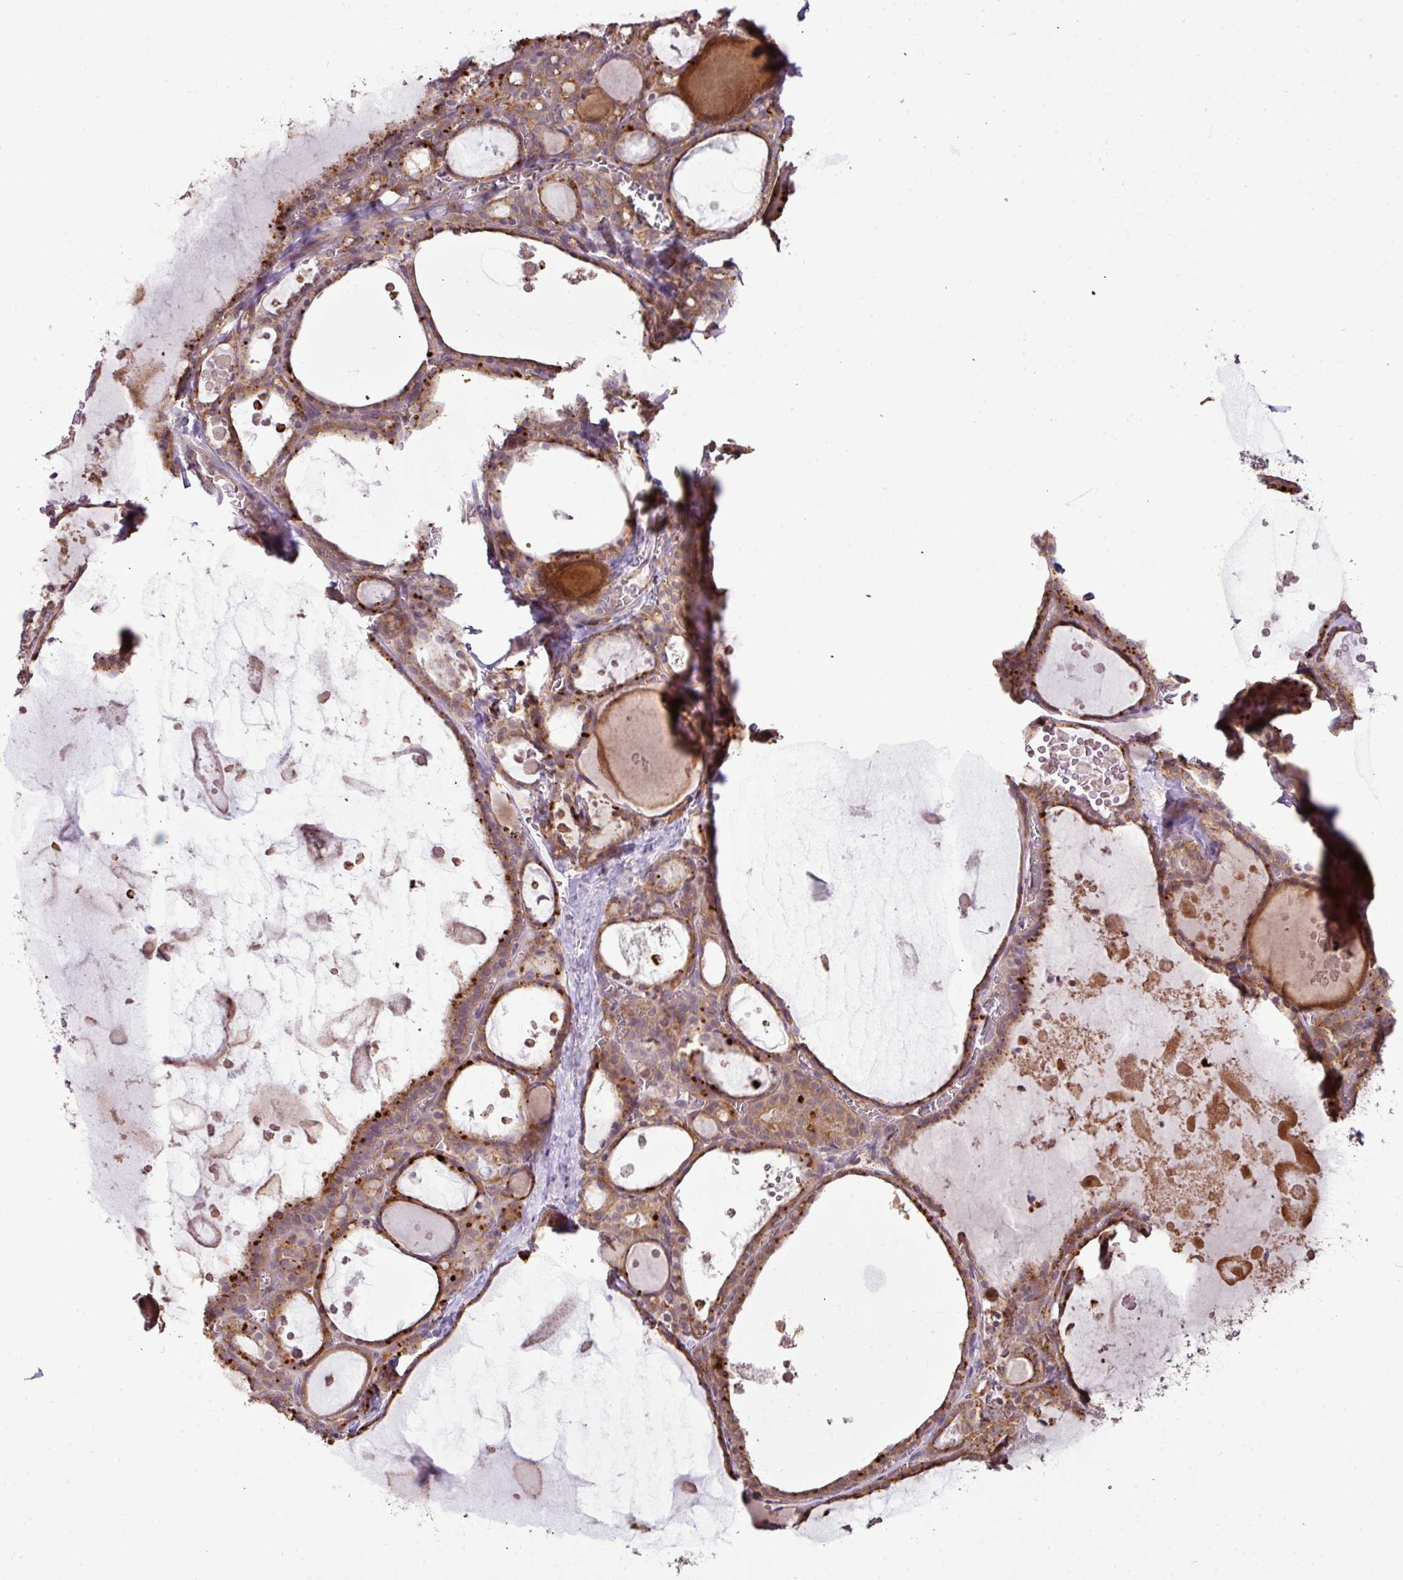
{"staining": {"intensity": "strong", "quantity": "25%-75%", "location": "cytoplasmic/membranous"}, "tissue": "thyroid gland", "cell_type": "Glandular cells", "image_type": "normal", "snomed": [{"axis": "morphology", "description": "Normal tissue, NOS"}, {"axis": "topography", "description": "Thyroid gland"}], "caption": "About 25%-75% of glandular cells in unremarkable thyroid gland show strong cytoplasmic/membranous protein expression as visualized by brown immunohistochemical staining.", "gene": "DNAAF4", "patient": {"sex": "male", "age": 56}}